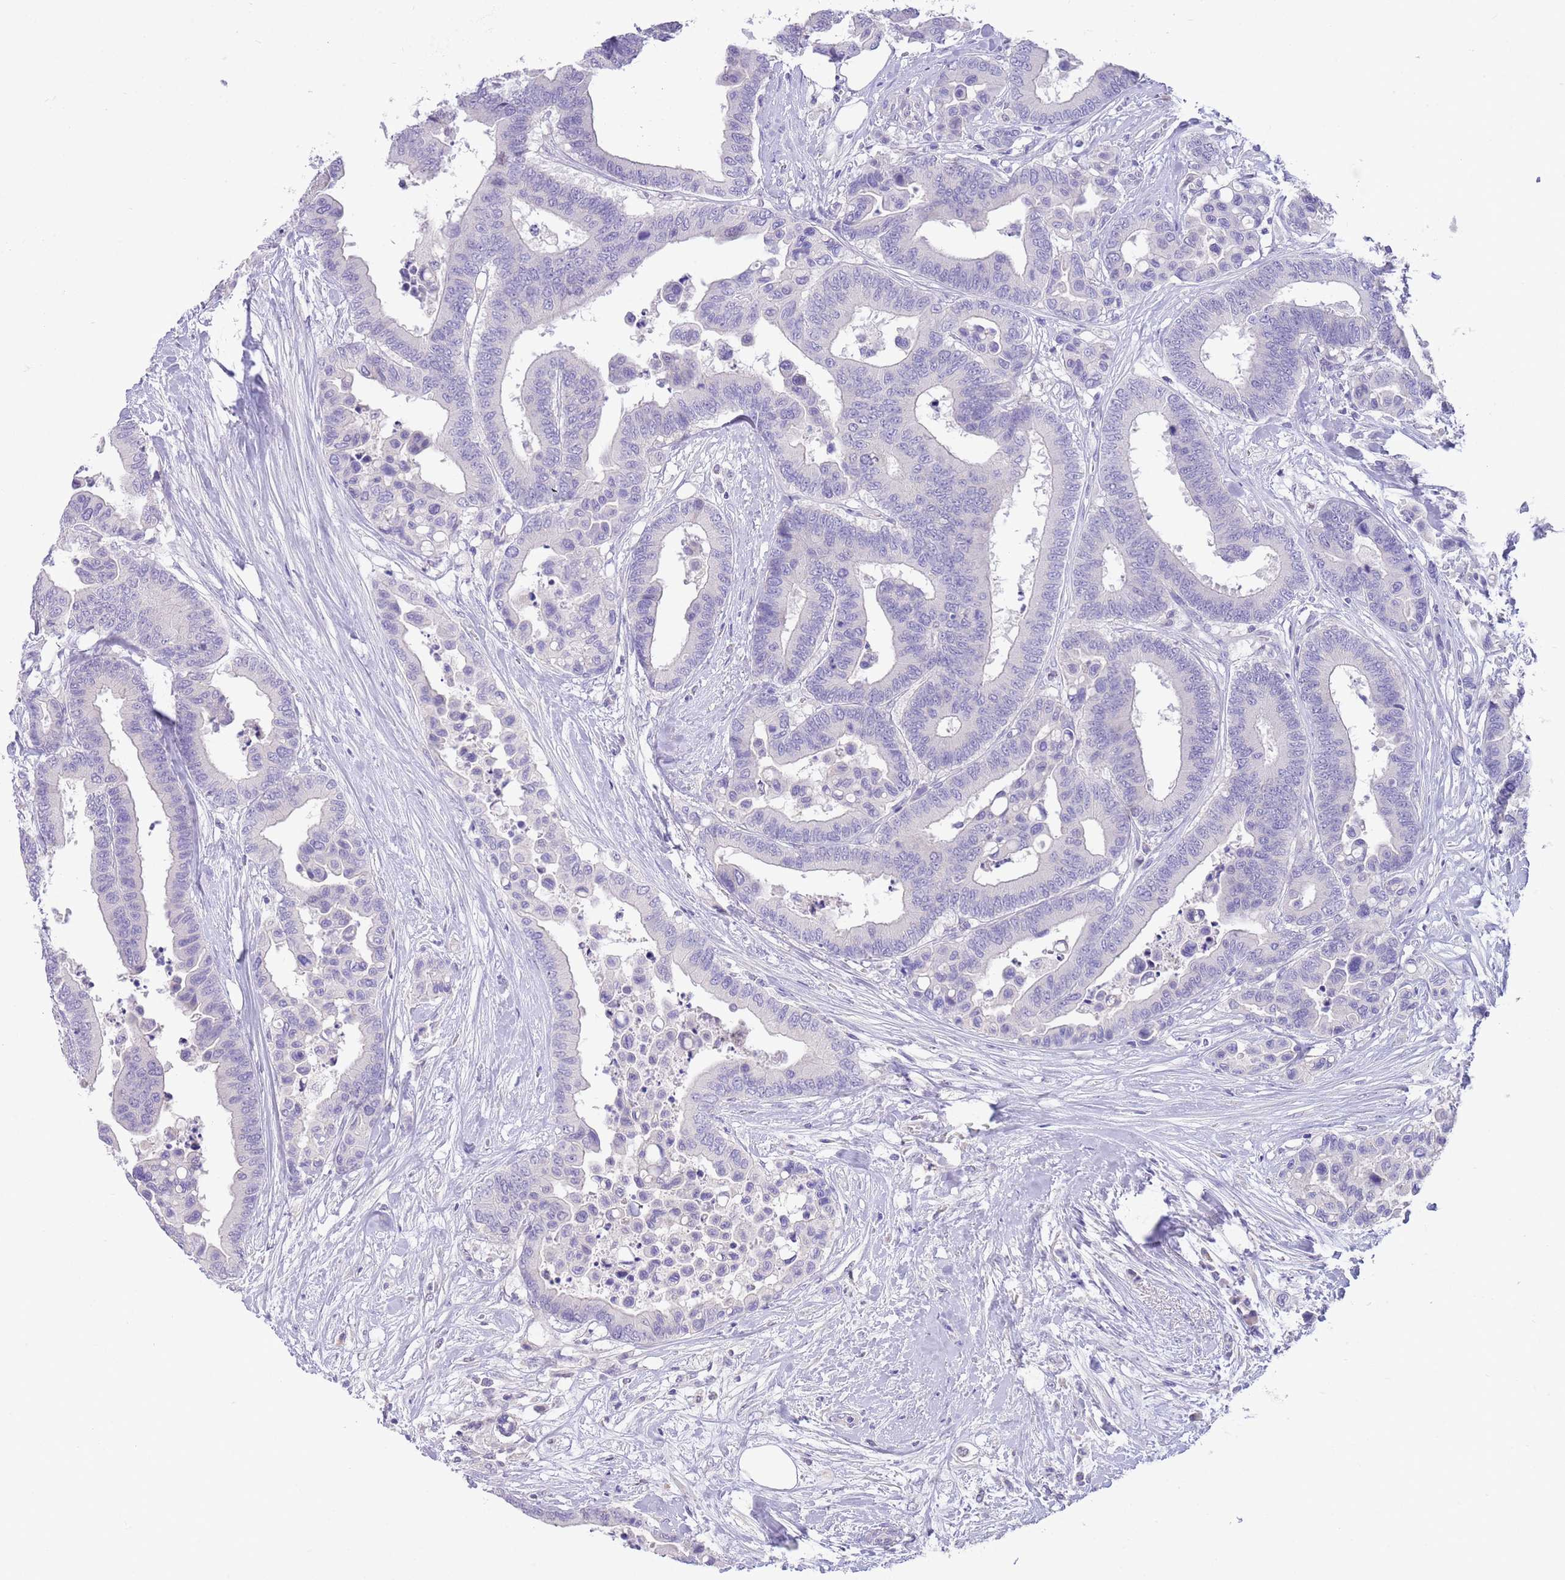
{"staining": {"intensity": "negative", "quantity": "none", "location": "none"}, "tissue": "colorectal cancer", "cell_type": "Tumor cells", "image_type": "cancer", "snomed": [{"axis": "morphology", "description": "Adenocarcinoma, NOS"}, {"axis": "topography", "description": "Colon"}], "caption": "High magnification brightfield microscopy of colorectal cancer stained with DAB (brown) and counterstained with hematoxylin (blue): tumor cells show no significant staining.", "gene": "SFTPA1", "patient": {"sex": "male", "age": 82}}